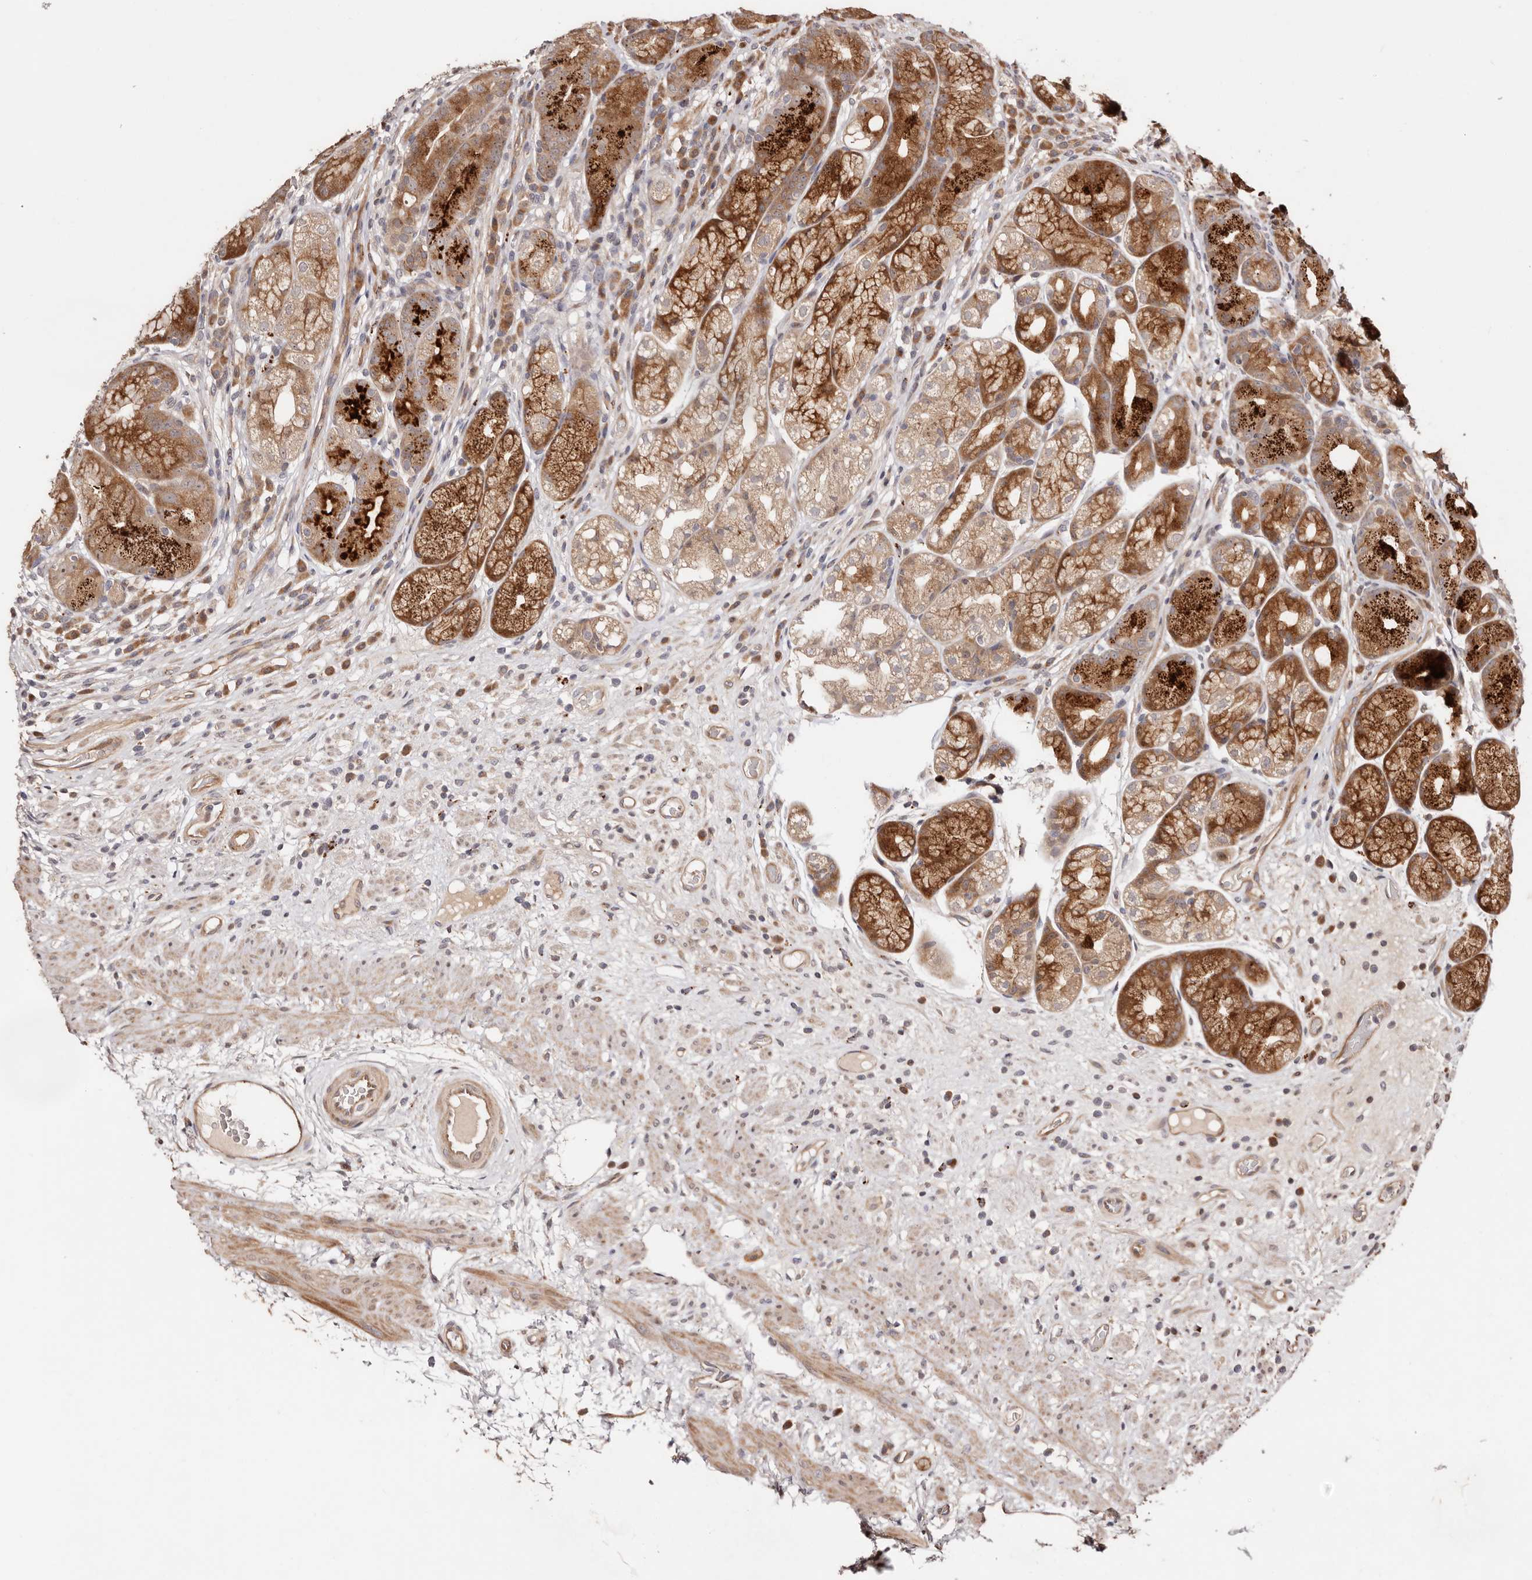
{"staining": {"intensity": "strong", "quantity": "25%-75%", "location": "cytoplasmic/membranous"}, "tissue": "stomach", "cell_type": "Glandular cells", "image_type": "normal", "snomed": [{"axis": "morphology", "description": "Normal tissue, NOS"}, {"axis": "topography", "description": "Stomach"}], "caption": "Immunohistochemical staining of unremarkable stomach displays high levels of strong cytoplasmic/membranous staining in approximately 25%-75% of glandular cells.", "gene": "PTPN22", "patient": {"sex": "male", "age": 57}}